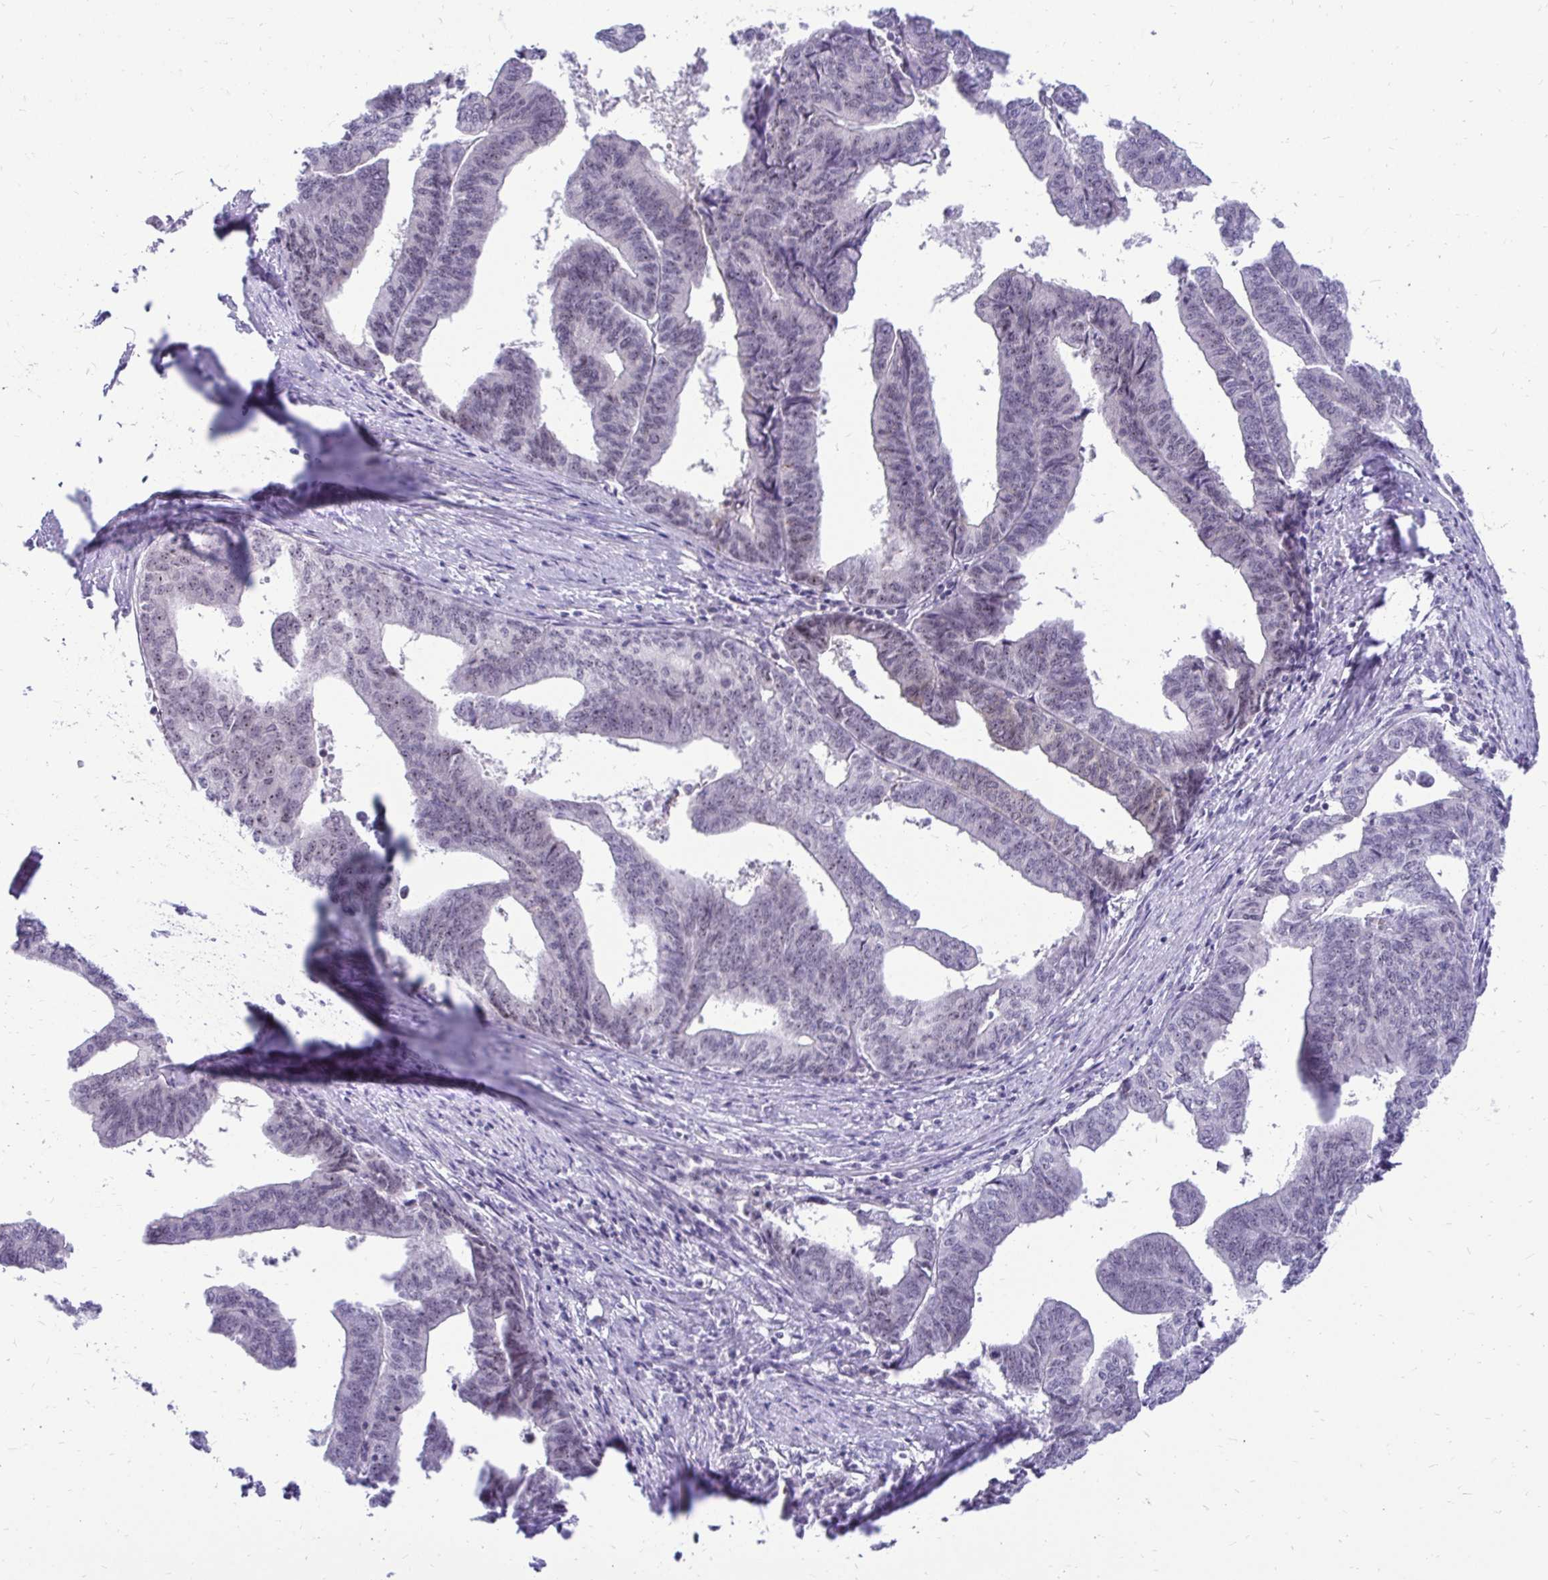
{"staining": {"intensity": "negative", "quantity": "none", "location": "none"}, "tissue": "endometrial cancer", "cell_type": "Tumor cells", "image_type": "cancer", "snomed": [{"axis": "morphology", "description": "Adenocarcinoma, NOS"}, {"axis": "topography", "description": "Endometrium"}], "caption": "Histopathology image shows no significant protein positivity in tumor cells of adenocarcinoma (endometrial).", "gene": "NIFK", "patient": {"sex": "female", "age": 65}}